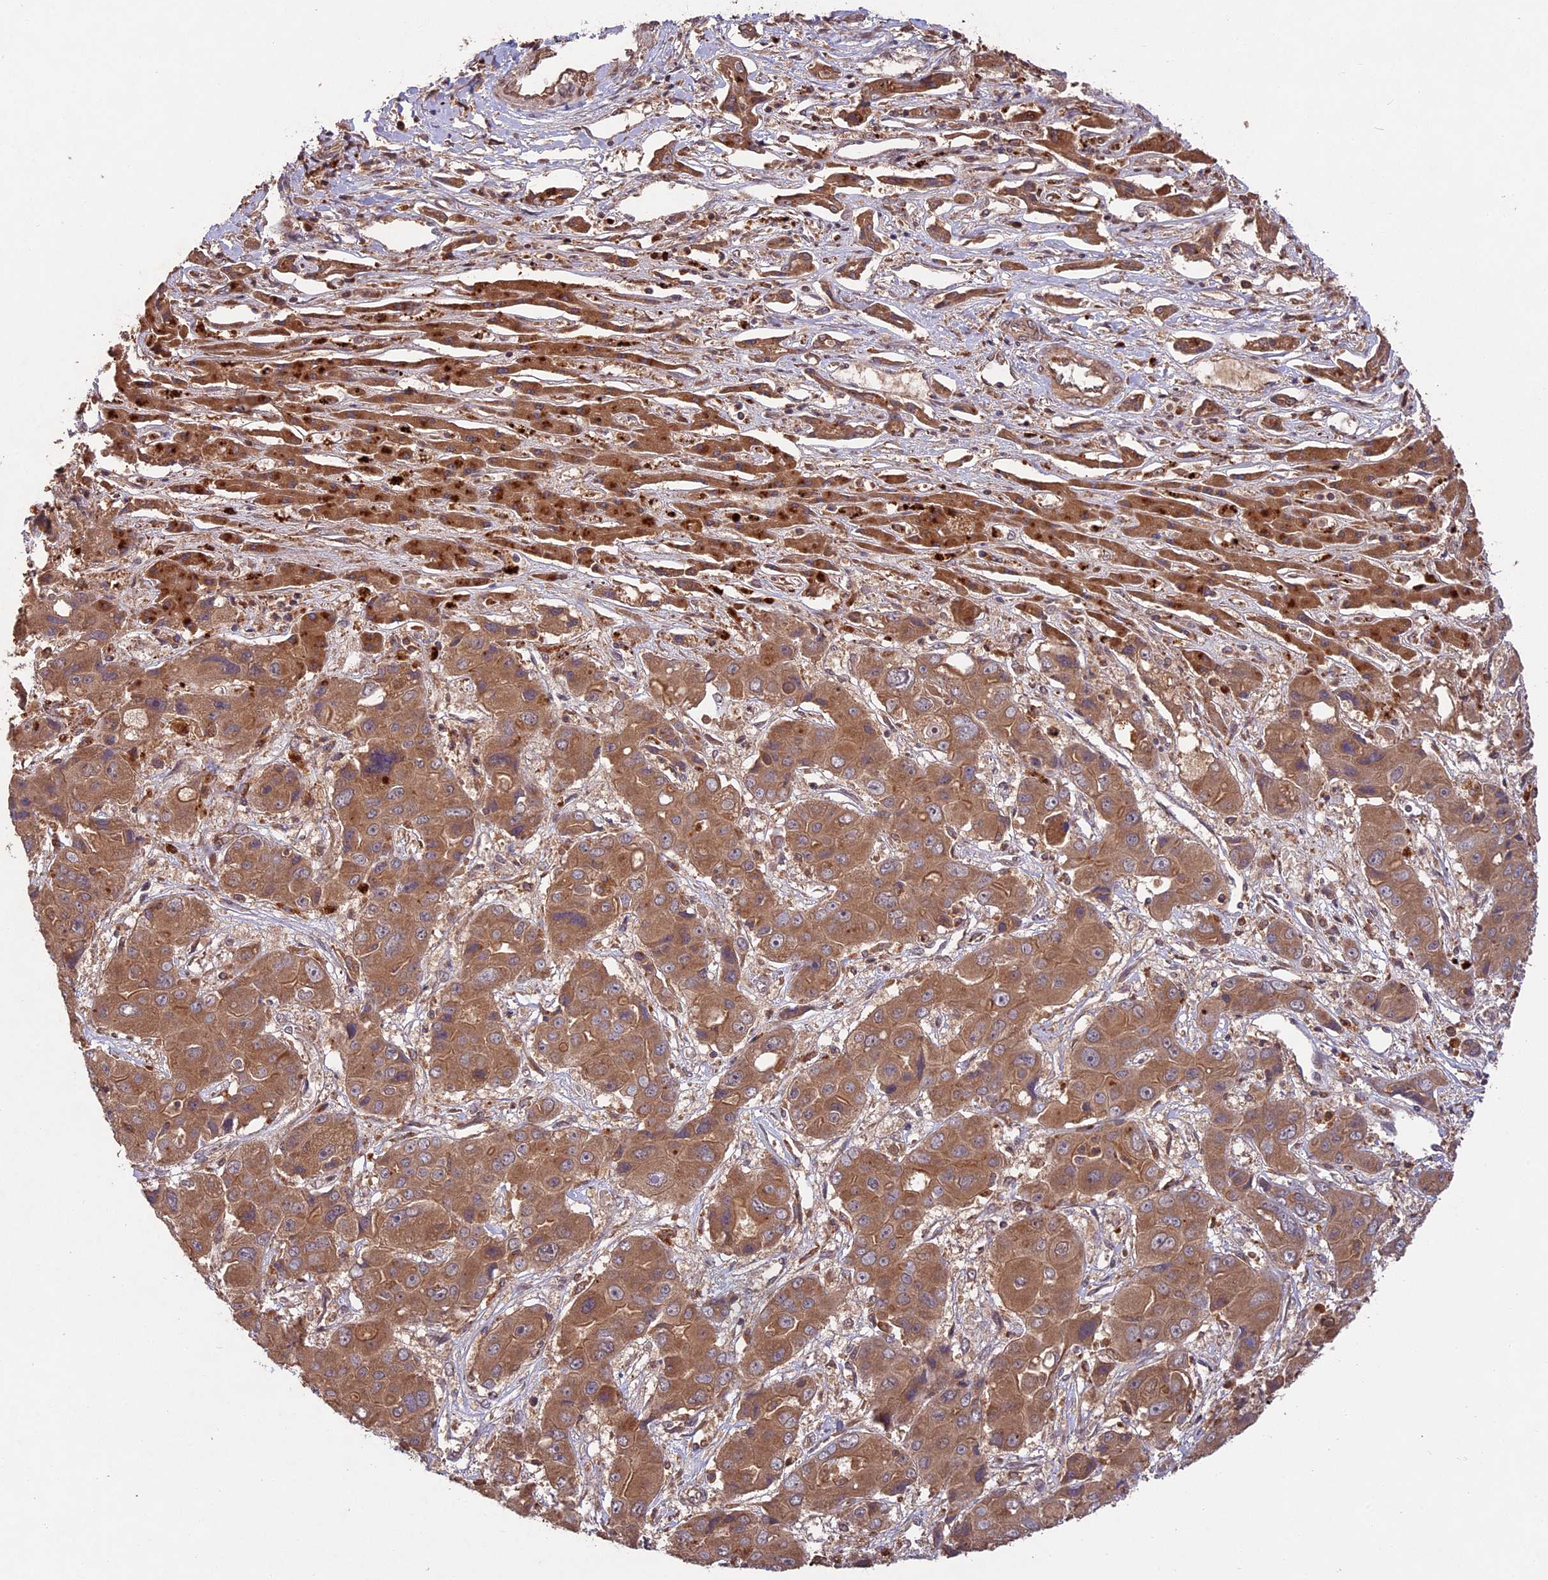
{"staining": {"intensity": "moderate", "quantity": ">75%", "location": "cytoplasmic/membranous"}, "tissue": "liver cancer", "cell_type": "Tumor cells", "image_type": "cancer", "snomed": [{"axis": "morphology", "description": "Cholangiocarcinoma"}, {"axis": "topography", "description": "Liver"}], "caption": "Immunohistochemistry (IHC) of cholangiocarcinoma (liver) reveals medium levels of moderate cytoplasmic/membranous positivity in about >75% of tumor cells. The protein is shown in brown color, while the nuclei are stained blue.", "gene": "CHAC1", "patient": {"sex": "male", "age": 67}}